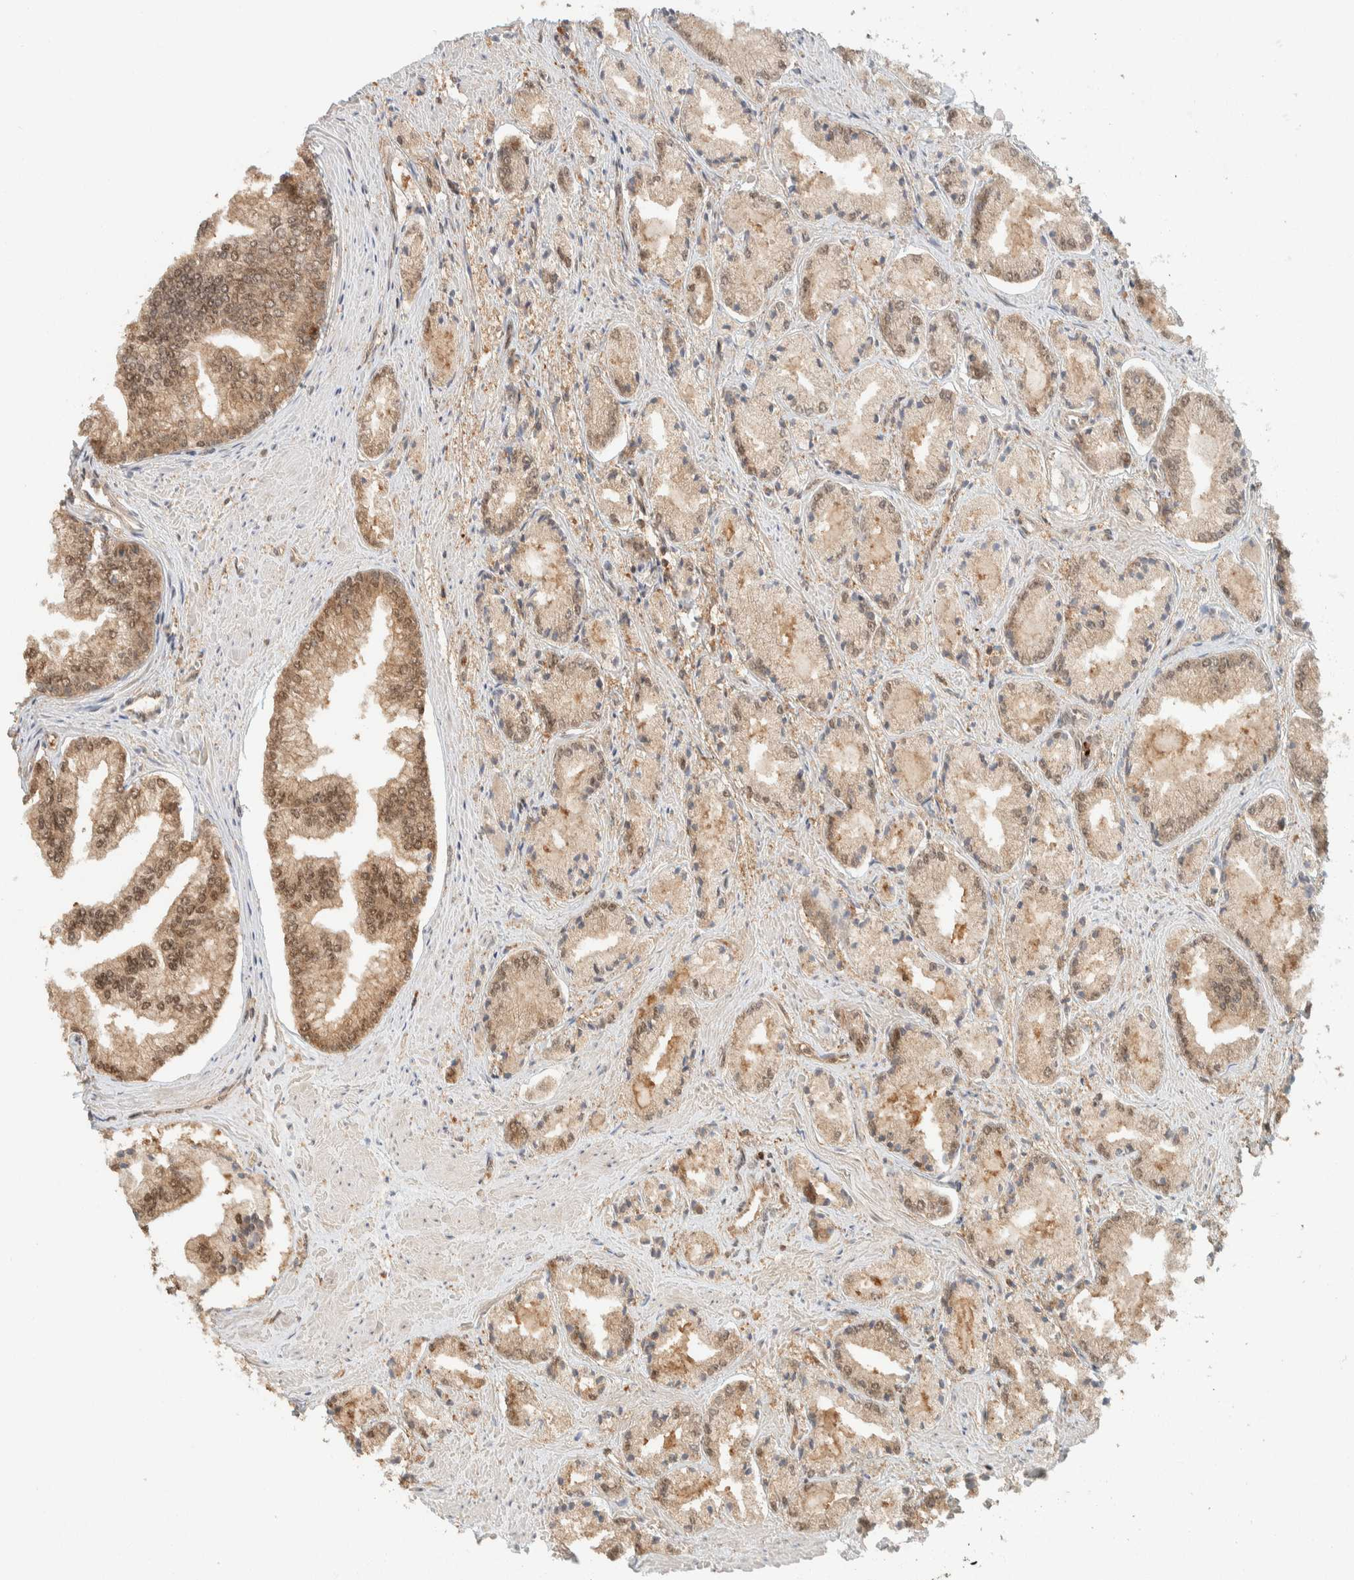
{"staining": {"intensity": "moderate", "quantity": "25%-75%", "location": "cytoplasmic/membranous,nuclear"}, "tissue": "prostate cancer", "cell_type": "Tumor cells", "image_type": "cancer", "snomed": [{"axis": "morphology", "description": "Adenocarcinoma, Low grade"}, {"axis": "topography", "description": "Prostate"}], "caption": "IHC of prostate cancer demonstrates medium levels of moderate cytoplasmic/membranous and nuclear expression in approximately 25%-75% of tumor cells.", "gene": "ZNF567", "patient": {"sex": "male", "age": 52}}